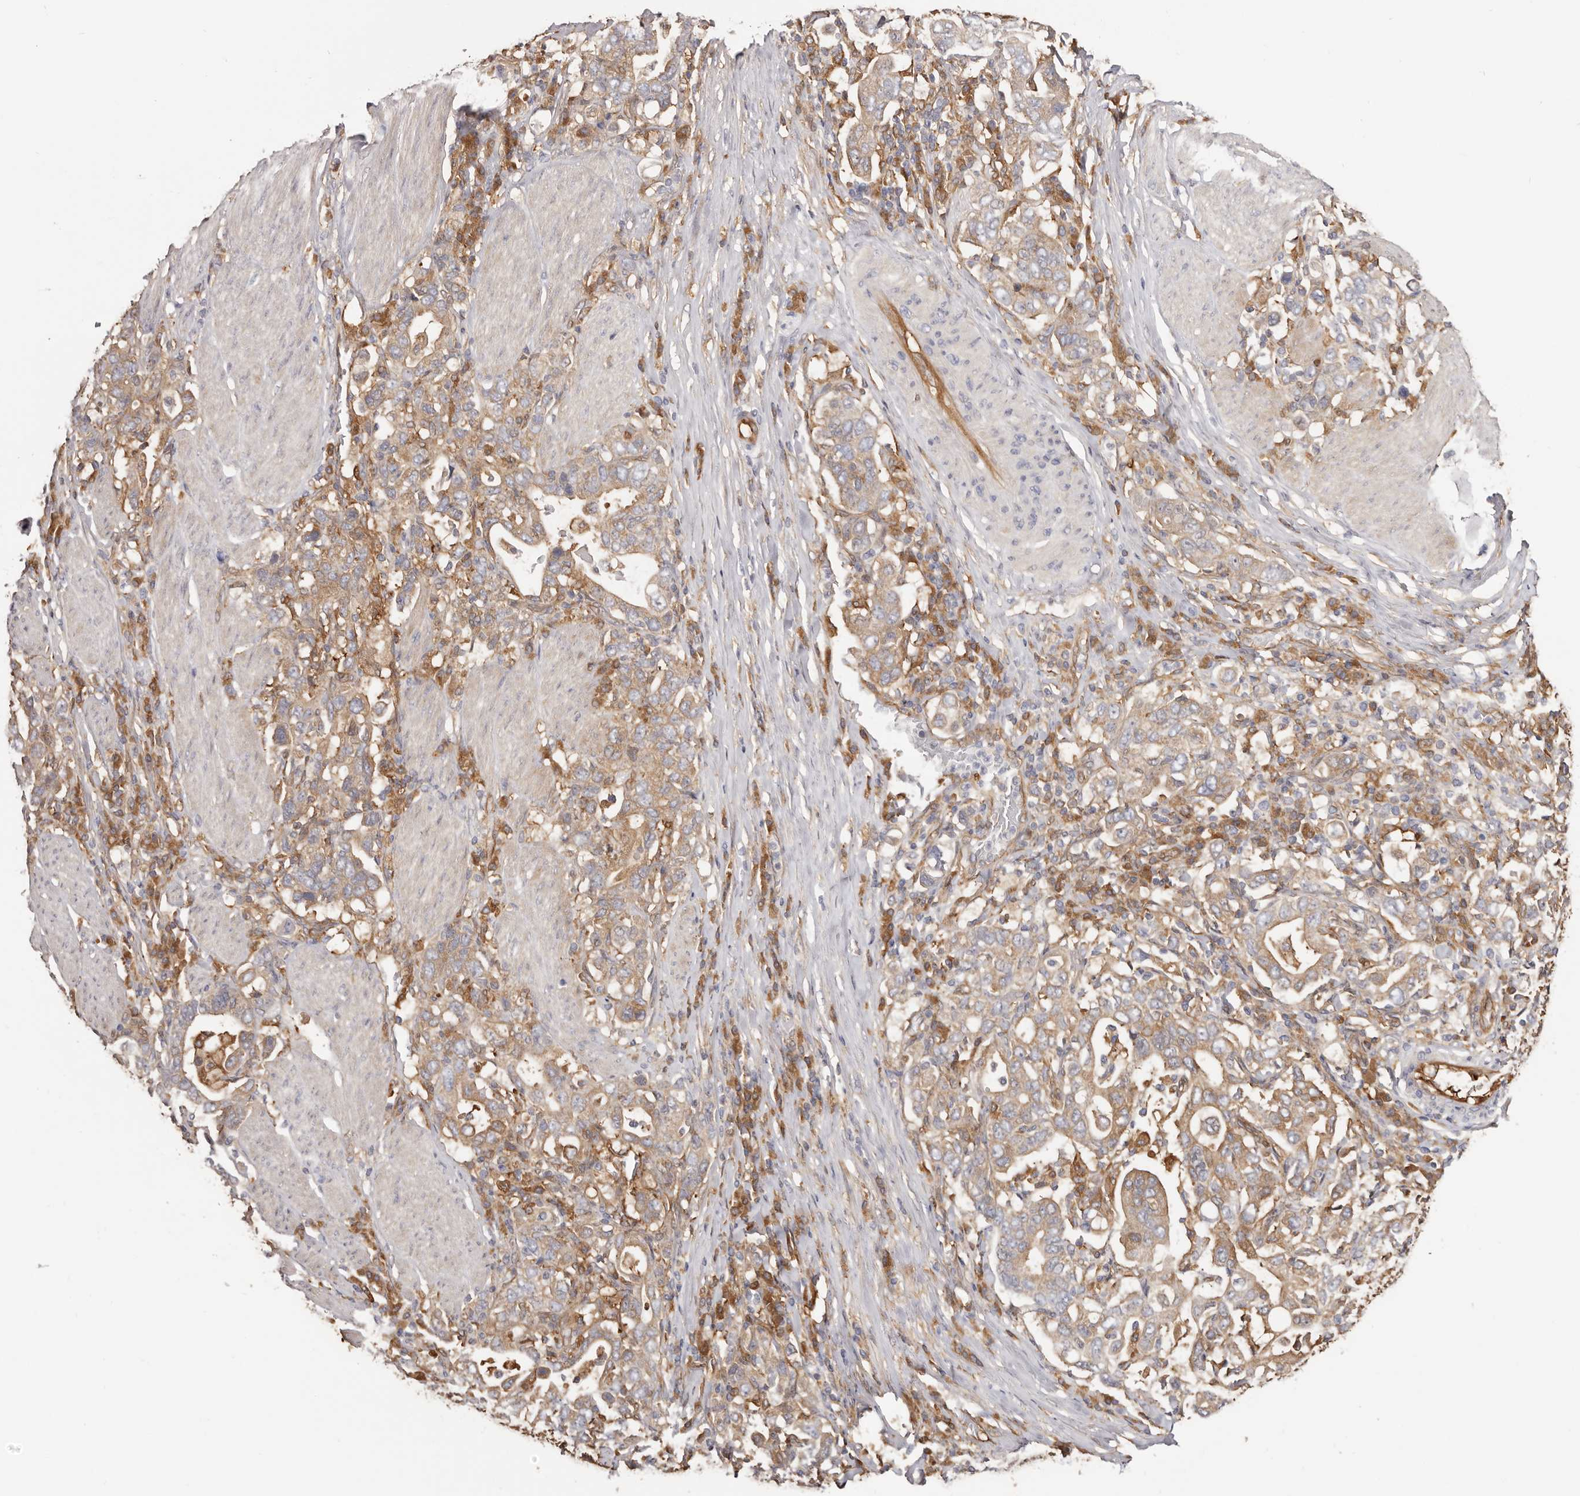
{"staining": {"intensity": "moderate", "quantity": ">75%", "location": "cytoplasmic/membranous"}, "tissue": "stomach cancer", "cell_type": "Tumor cells", "image_type": "cancer", "snomed": [{"axis": "morphology", "description": "Adenocarcinoma, NOS"}, {"axis": "topography", "description": "Stomach, upper"}], "caption": "An image of human stomach cancer stained for a protein demonstrates moderate cytoplasmic/membranous brown staining in tumor cells.", "gene": "LAP3", "patient": {"sex": "male", "age": 62}}